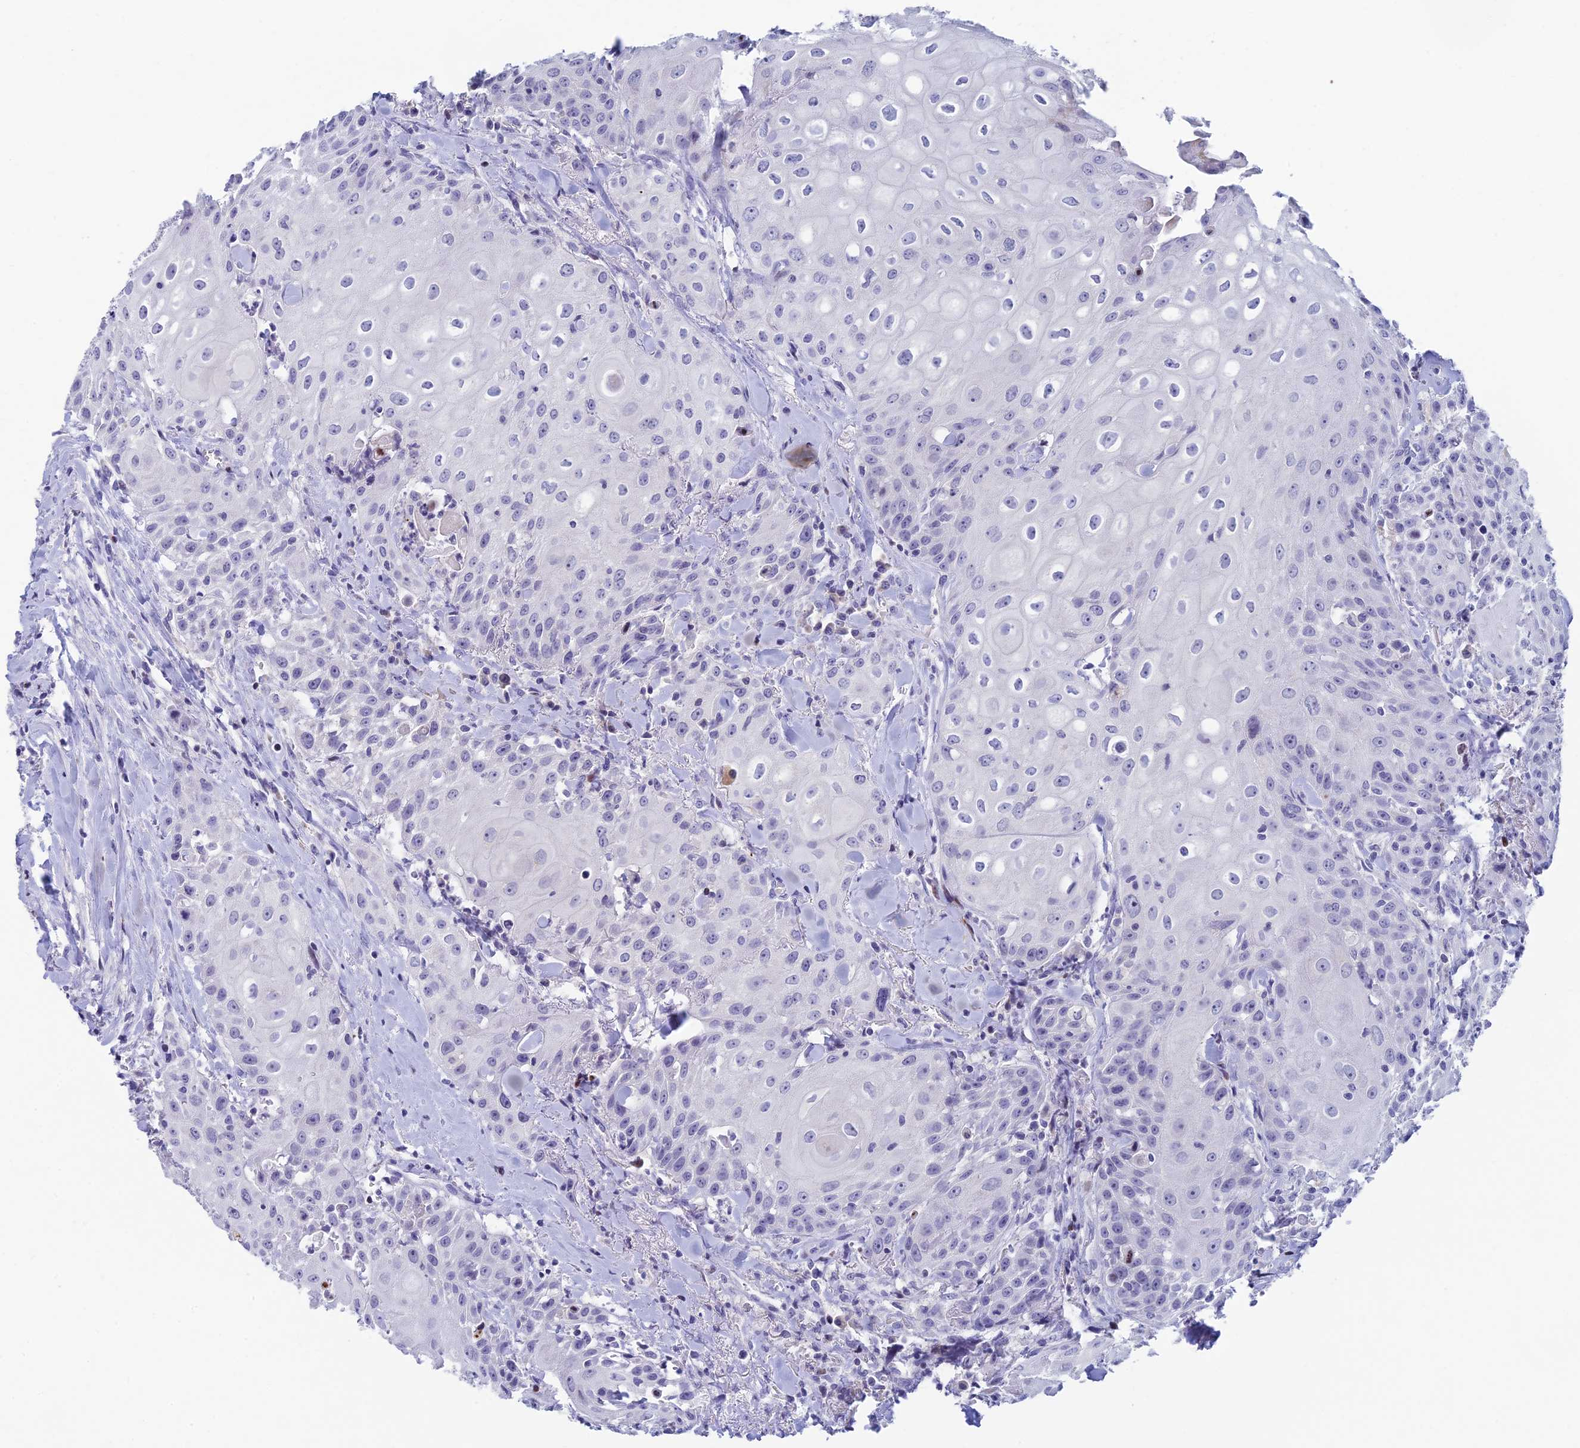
{"staining": {"intensity": "negative", "quantity": "none", "location": "none"}, "tissue": "head and neck cancer", "cell_type": "Tumor cells", "image_type": "cancer", "snomed": [{"axis": "morphology", "description": "Squamous cell carcinoma, NOS"}, {"axis": "topography", "description": "Oral tissue"}, {"axis": "topography", "description": "Head-Neck"}], "caption": "This is a histopathology image of immunohistochemistry (IHC) staining of squamous cell carcinoma (head and neck), which shows no expression in tumor cells.", "gene": "REXO5", "patient": {"sex": "female", "age": 82}}